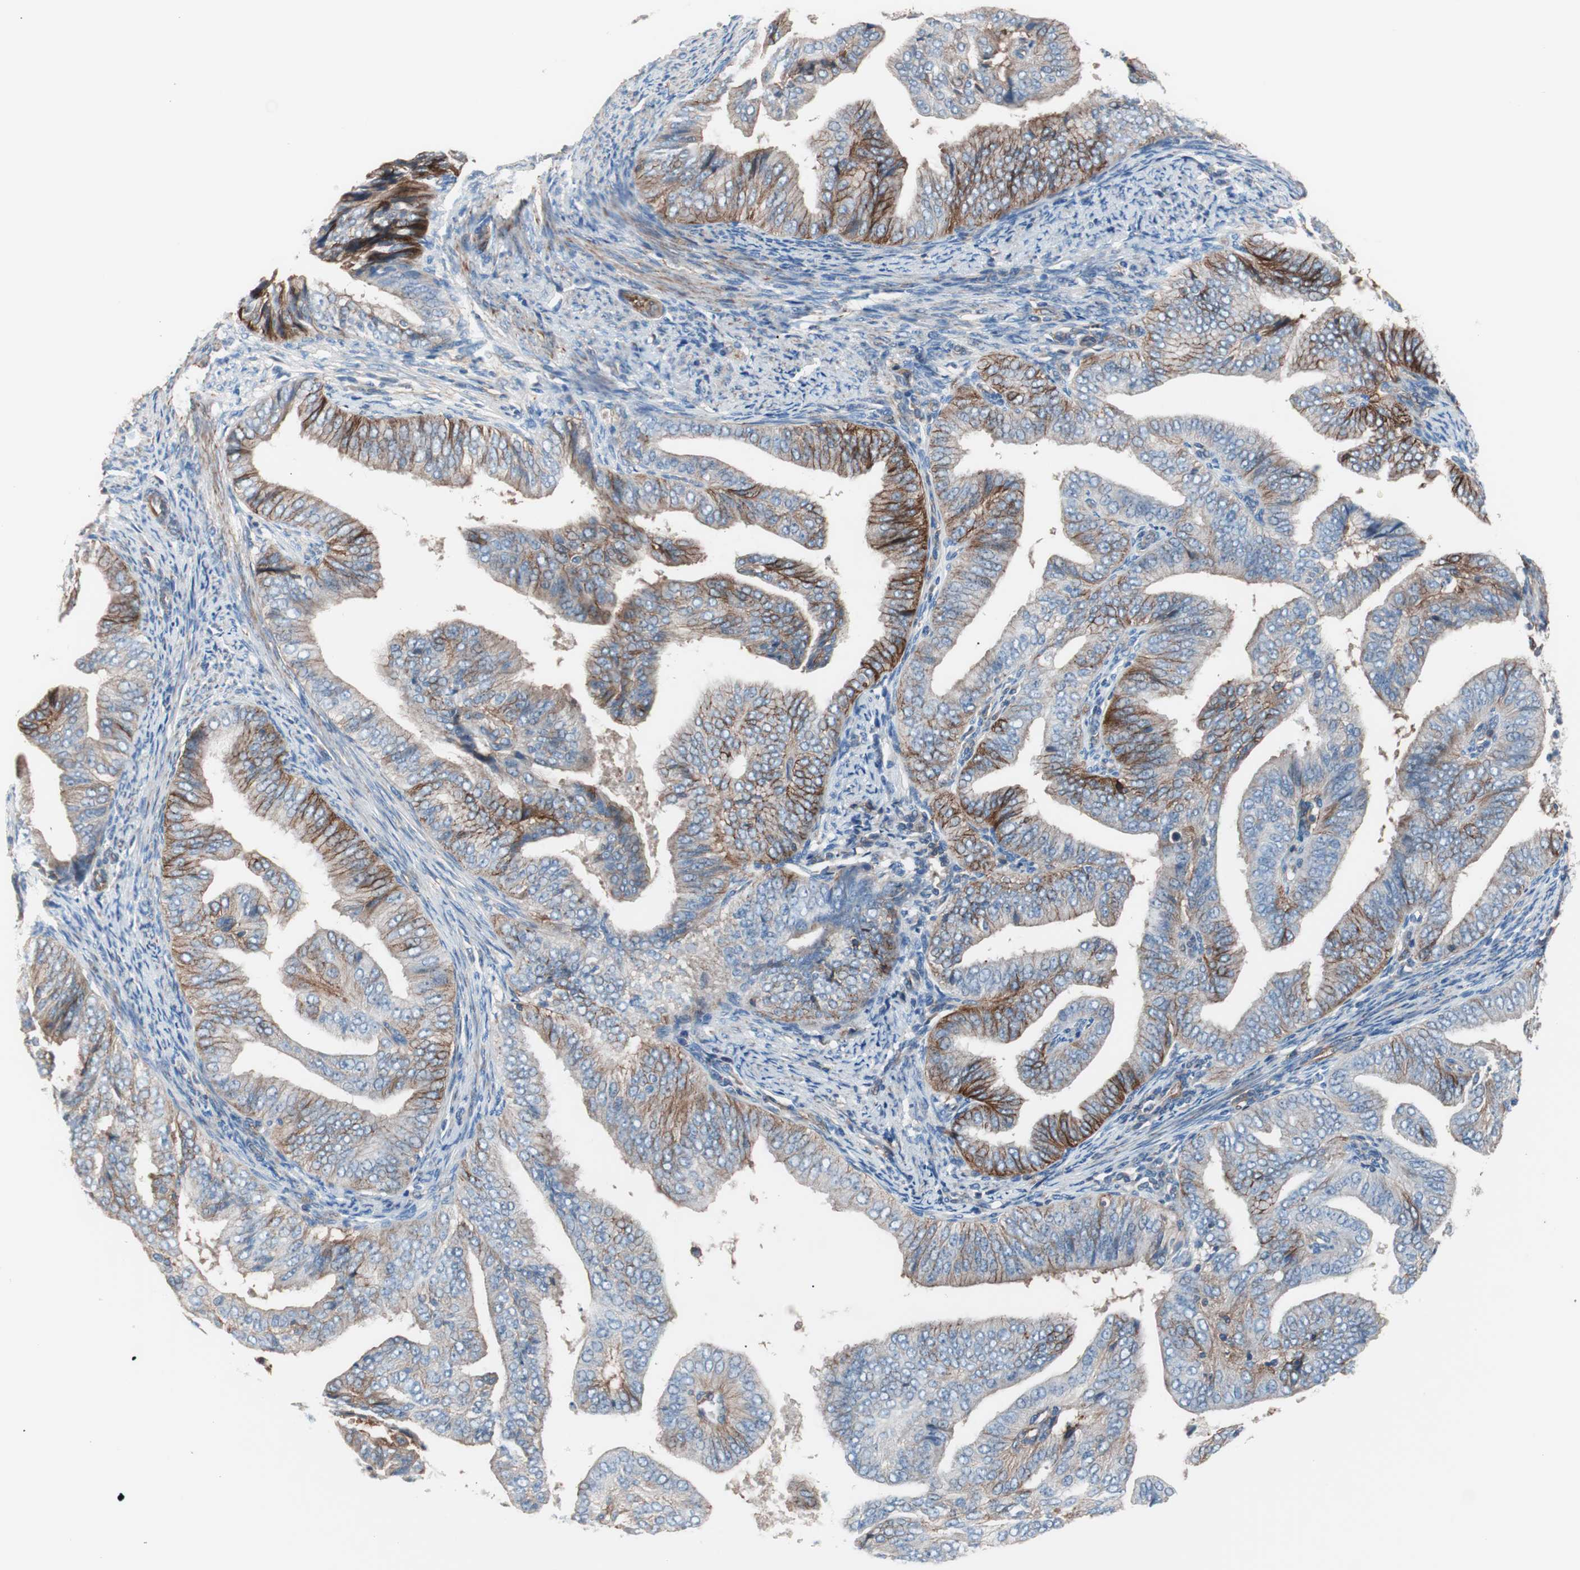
{"staining": {"intensity": "moderate", "quantity": "25%-75%", "location": "cytoplasmic/membranous"}, "tissue": "endometrial cancer", "cell_type": "Tumor cells", "image_type": "cancer", "snomed": [{"axis": "morphology", "description": "Adenocarcinoma, NOS"}, {"axis": "topography", "description": "Endometrium"}], "caption": "This is a photomicrograph of IHC staining of adenocarcinoma (endometrial), which shows moderate positivity in the cytoplasmic/membranous of tumor cells.", "gene": "GPR160", "patient": {"sex": "female", "age": 58}}